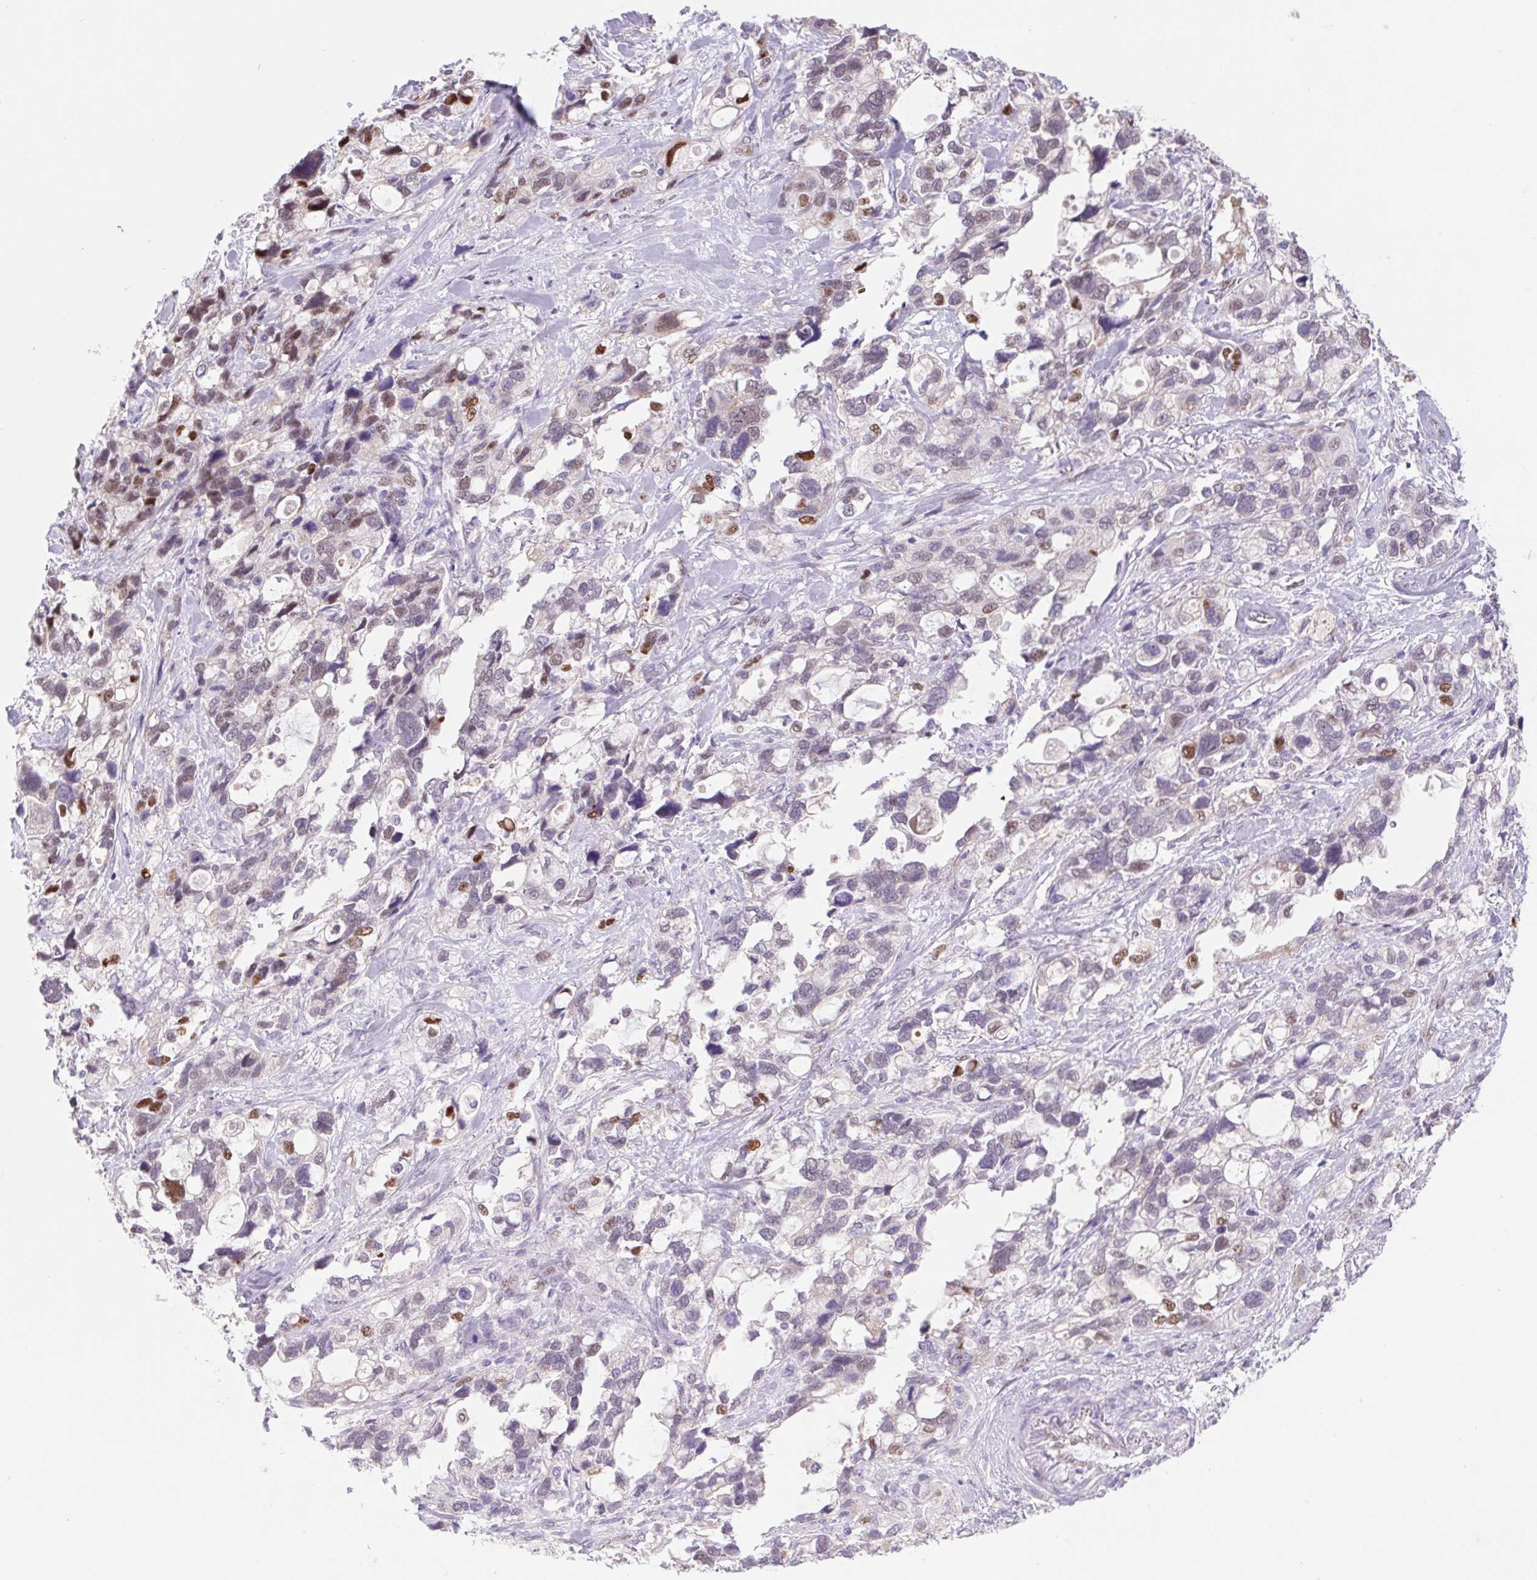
{"staining": {"intensity": "negative", "quantity": "none", "location": "none"}, "tissue": "stomach cancer", "cell_type": "Tumor cells", "image_type": "cancer", "snomed": [{"axis": "morphology", "description": "Adenocarcinoma, NOS"}, {"axis": "topography", "description": "Stomach, upper"}], "caption": "Immunohistochemistry histopathology image of human stomach adenocarcinoma stained for a protein (brown), which shows no positivity in tumor cells.", "gene": "DPPA5", "patient": {"sex": "female", "age": 81}}